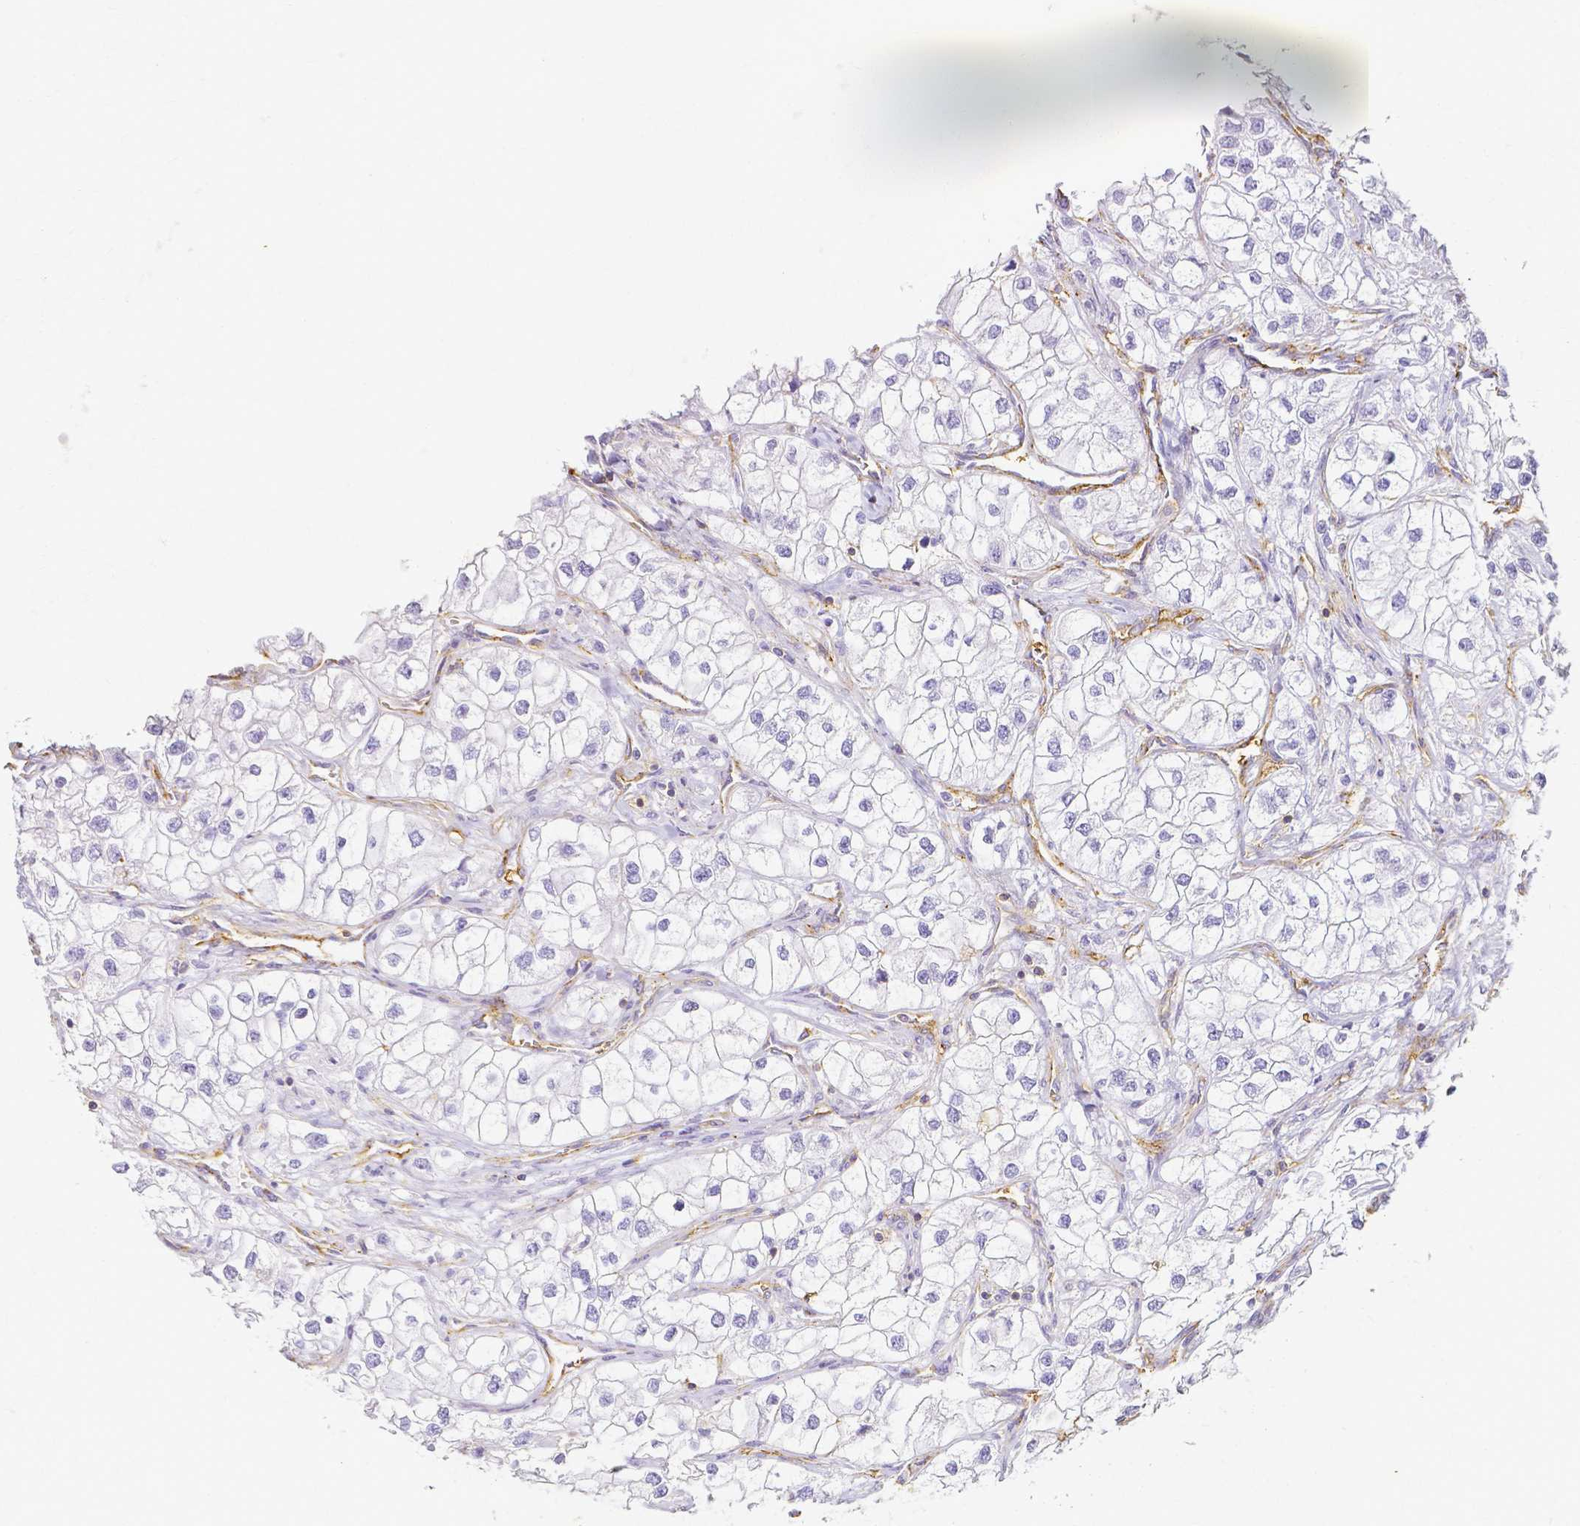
{"staining": {"intensity": "negative", "quantity": "none", "location": "none"}, "tissue": "renal cancer", "cell_type": "Tumor cells", "image_type": "cancer", "snomed": [{"axis": "morphology", "description": "Adenocarcinoma, NOS"}, {"axis": "topography", "description": "Kidney"}], "caption": "High power microscopy photomicrograph of an immunohistochemistry photomicrograph of renal adenocarcinoma, revealing no significant expression in tumor cells.", "gene": "HSPA12A", "patient": {"sex": "male", "age": 59}}